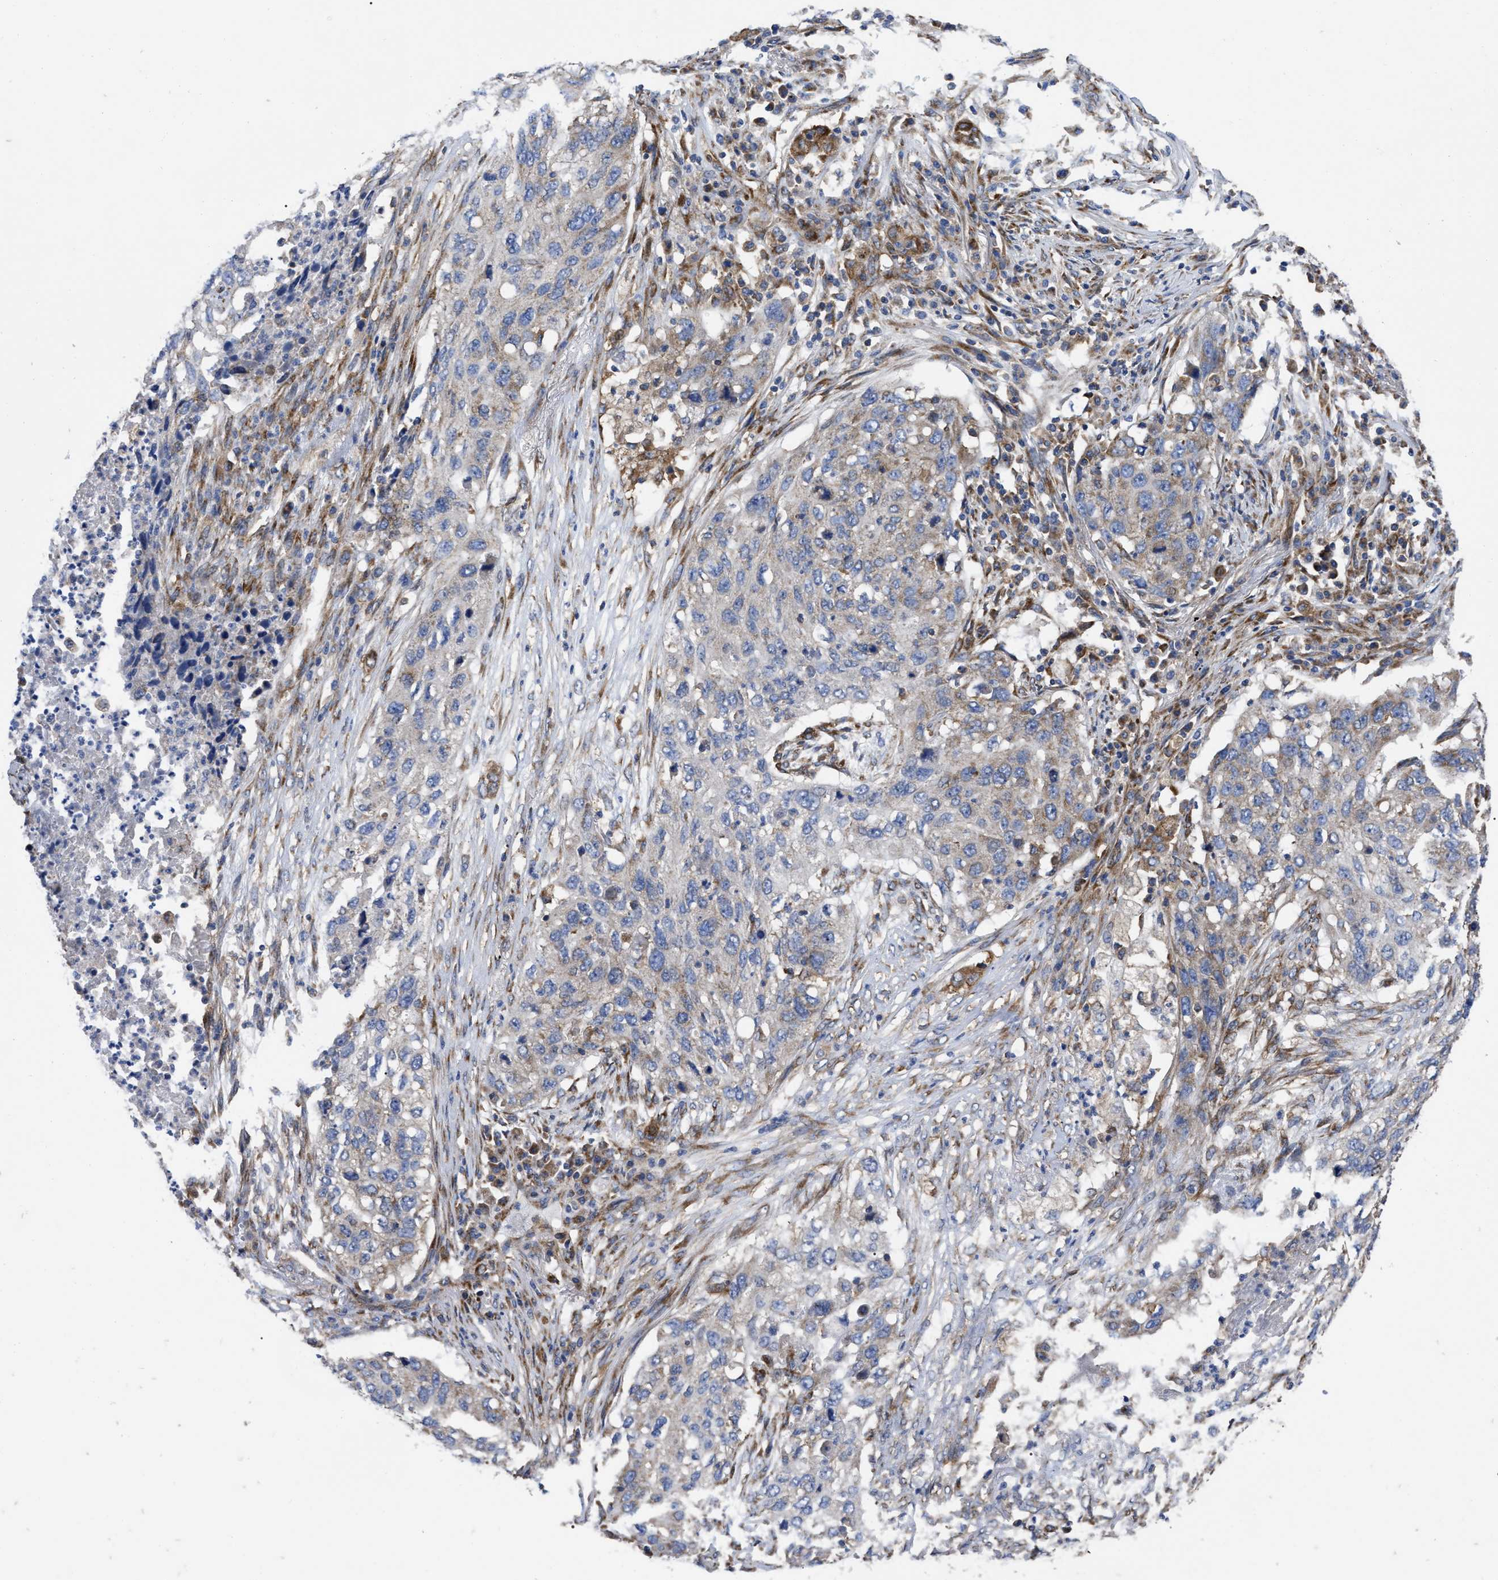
{"staining": {"intensity": "weak", "quantity": "25%-75%", "location": "cytoplasmic/membranous"}, "tissue": "lung cancer", "cell_type": "Tumor cells", "image_type": "cancer", "snomed": [{"axis": "morphology", "description": "Squamous cell carcinoma, NOS"}, {"axis": "topography", "description": "Lung"}], "caption": "Human lung squamous cell carcinoma stained with a protein marker reveals weak staining in tumor cells.", "gene": "FAM120A", "patient": {"sex": "female", "age": 63}}